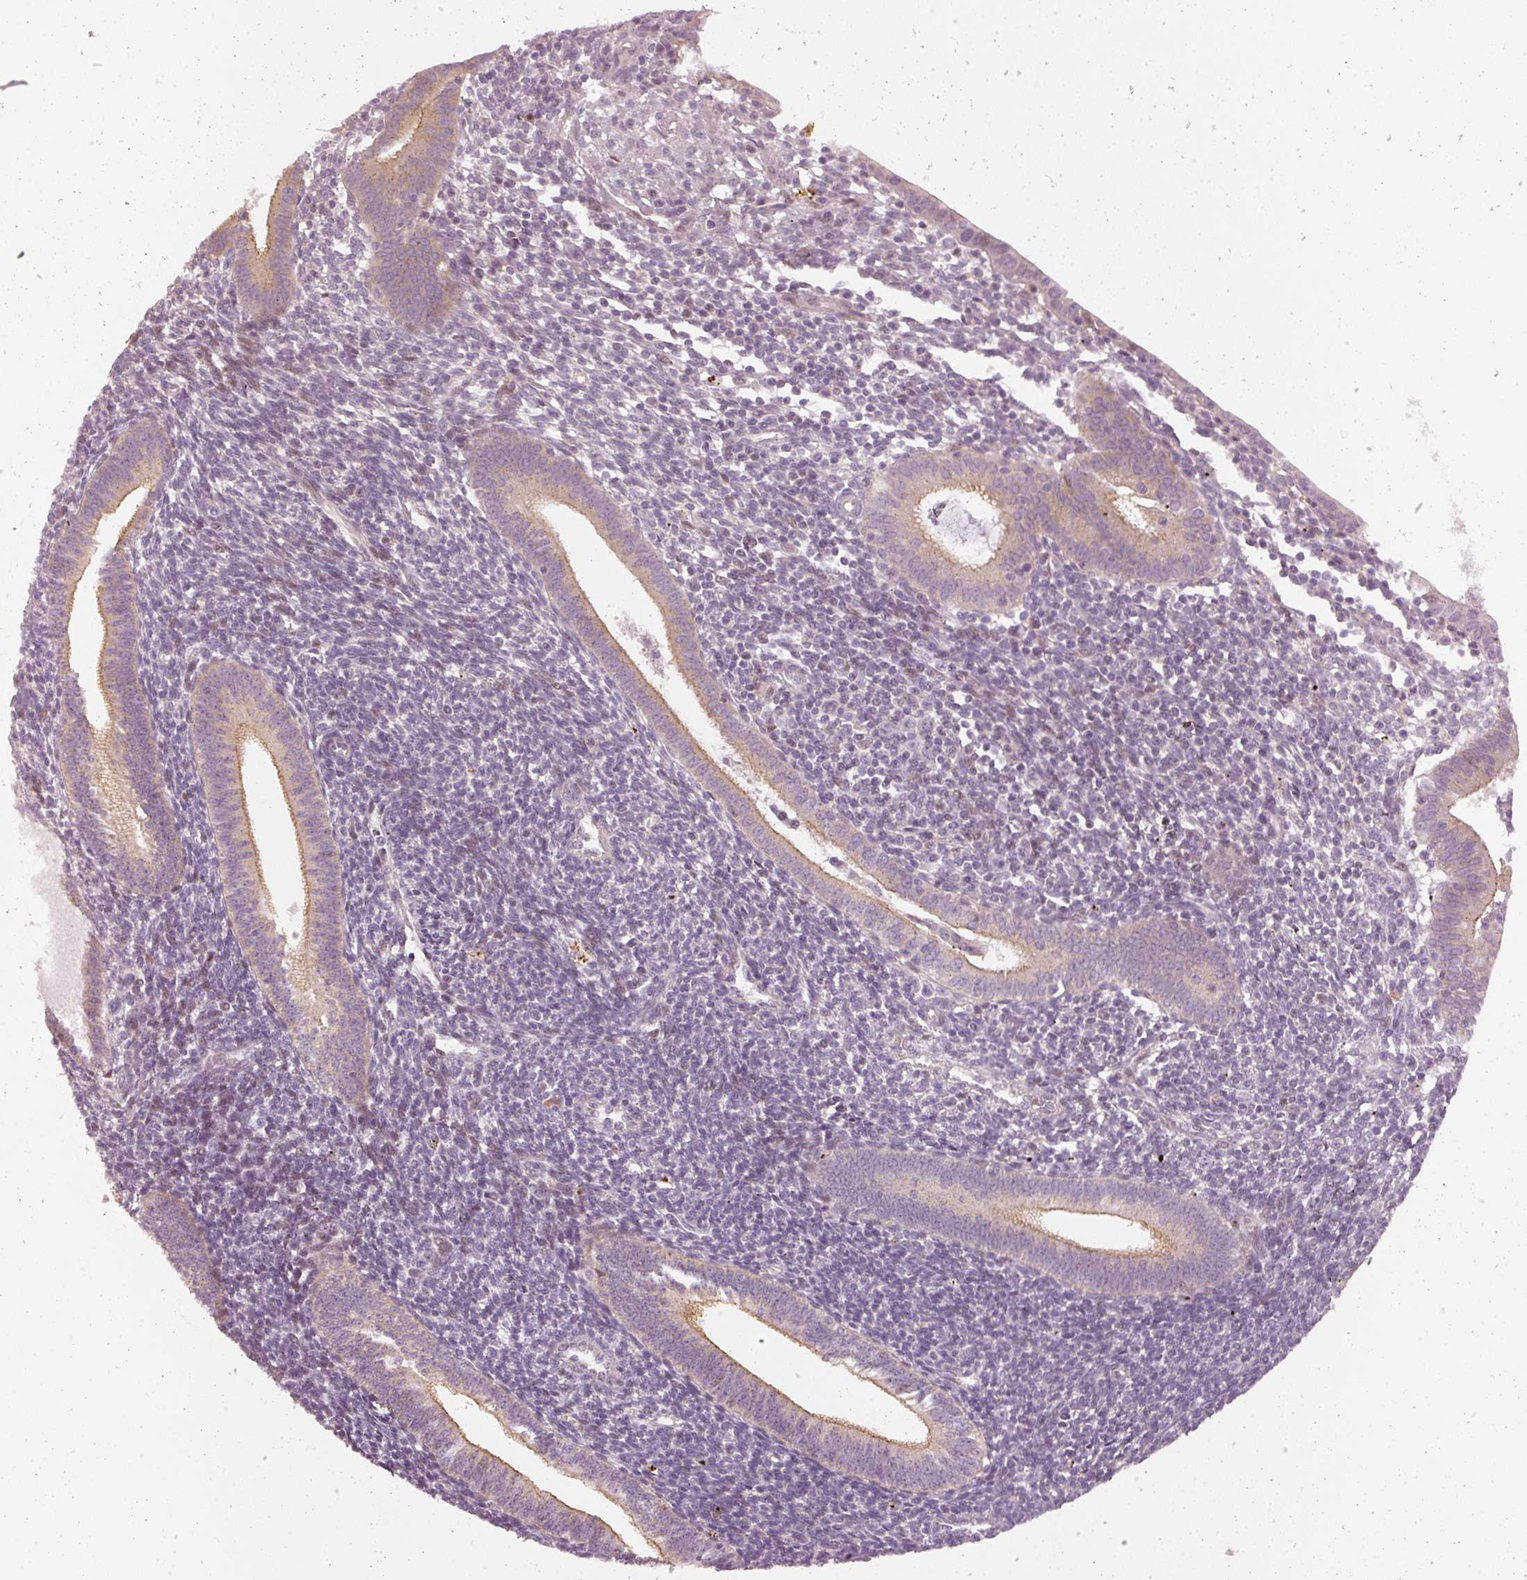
{"staining": {"intensity": "weak", "quantity": "<25%", "location": "nuclear"}, "tissue": "endometrium", "cell_type": "Cells in endometrial stroma", "image_type": "normal", "snomed": [{"axis": "morphology", "description": "Normal tissue, NOS"}, {"axis": "topography", "description": "Endometrium"}], "caption": "High magnification brightfield microscopy of unremarkable endometrium stained with DAB (brown) and counterstained with hematoxylin (blue): cells in endometrial stroma show no significant positivity. (DAB immunohistochemistry visualized using brightfield microscopy, high magnification).", "gene": "DAPP1", "patient": {"sex": "female", "age": 41}}